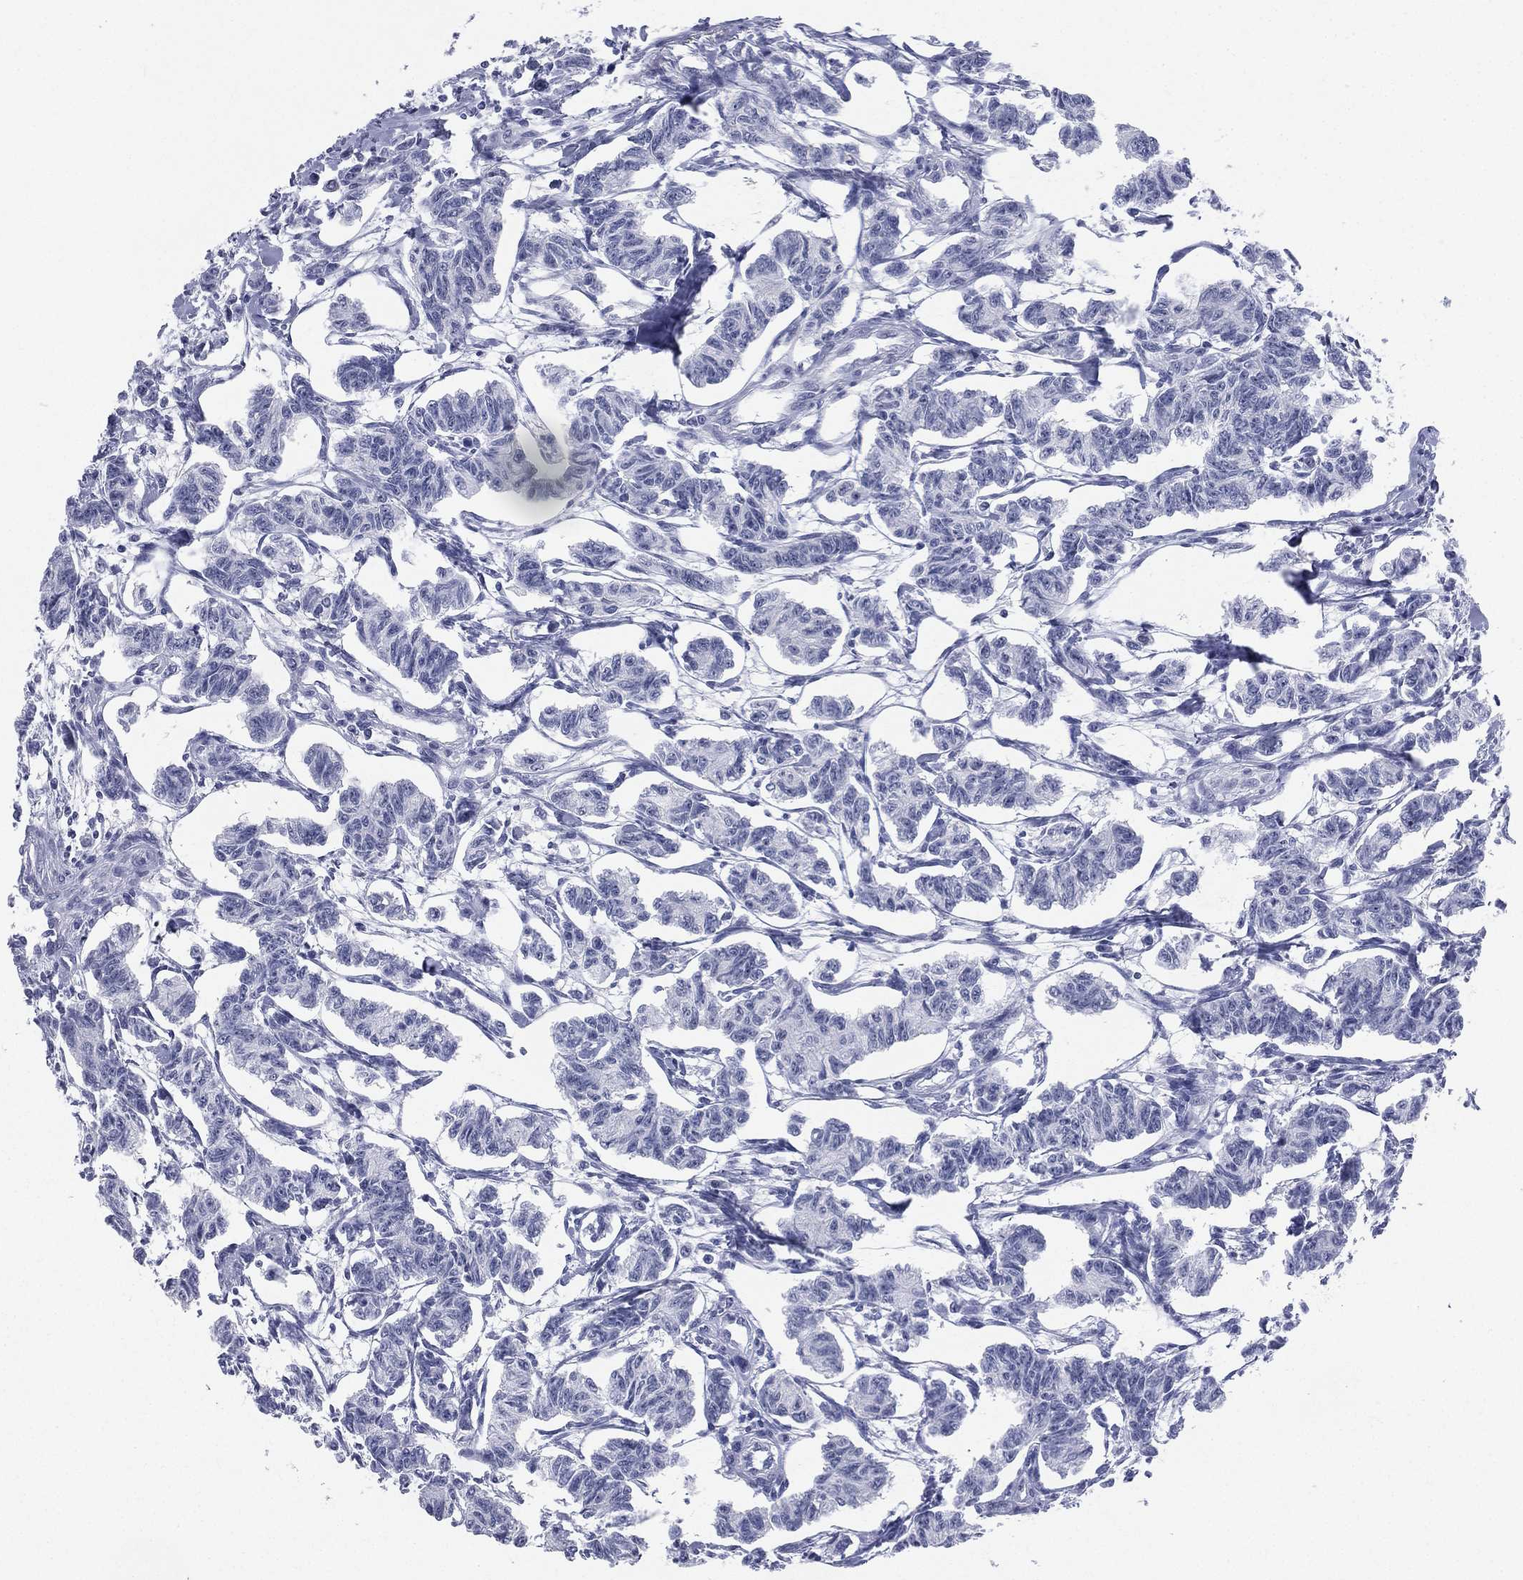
{"staining": {"intensity": "negative", "quantity": "none", "location": "none"}, "tissue": "carcinoid", "cell_type": "Tumor cells", "image_type": "cancer", "snomed": [{"axis": "morphology", "description": "Carcinoid, malignant, NOS"}, {"axis": "topography", "description": "Kidney"}], "caption": "DAB immunohistochemical staining of carcinoid demonstrates no significant positivity in tumor cells. (Stains: DAB IHC with hematoxylin counter stain, Microscopy: brightfield microscopy at high magnification).", "gene": "CD22", "patient": {"sex": "female", "age": 41}}